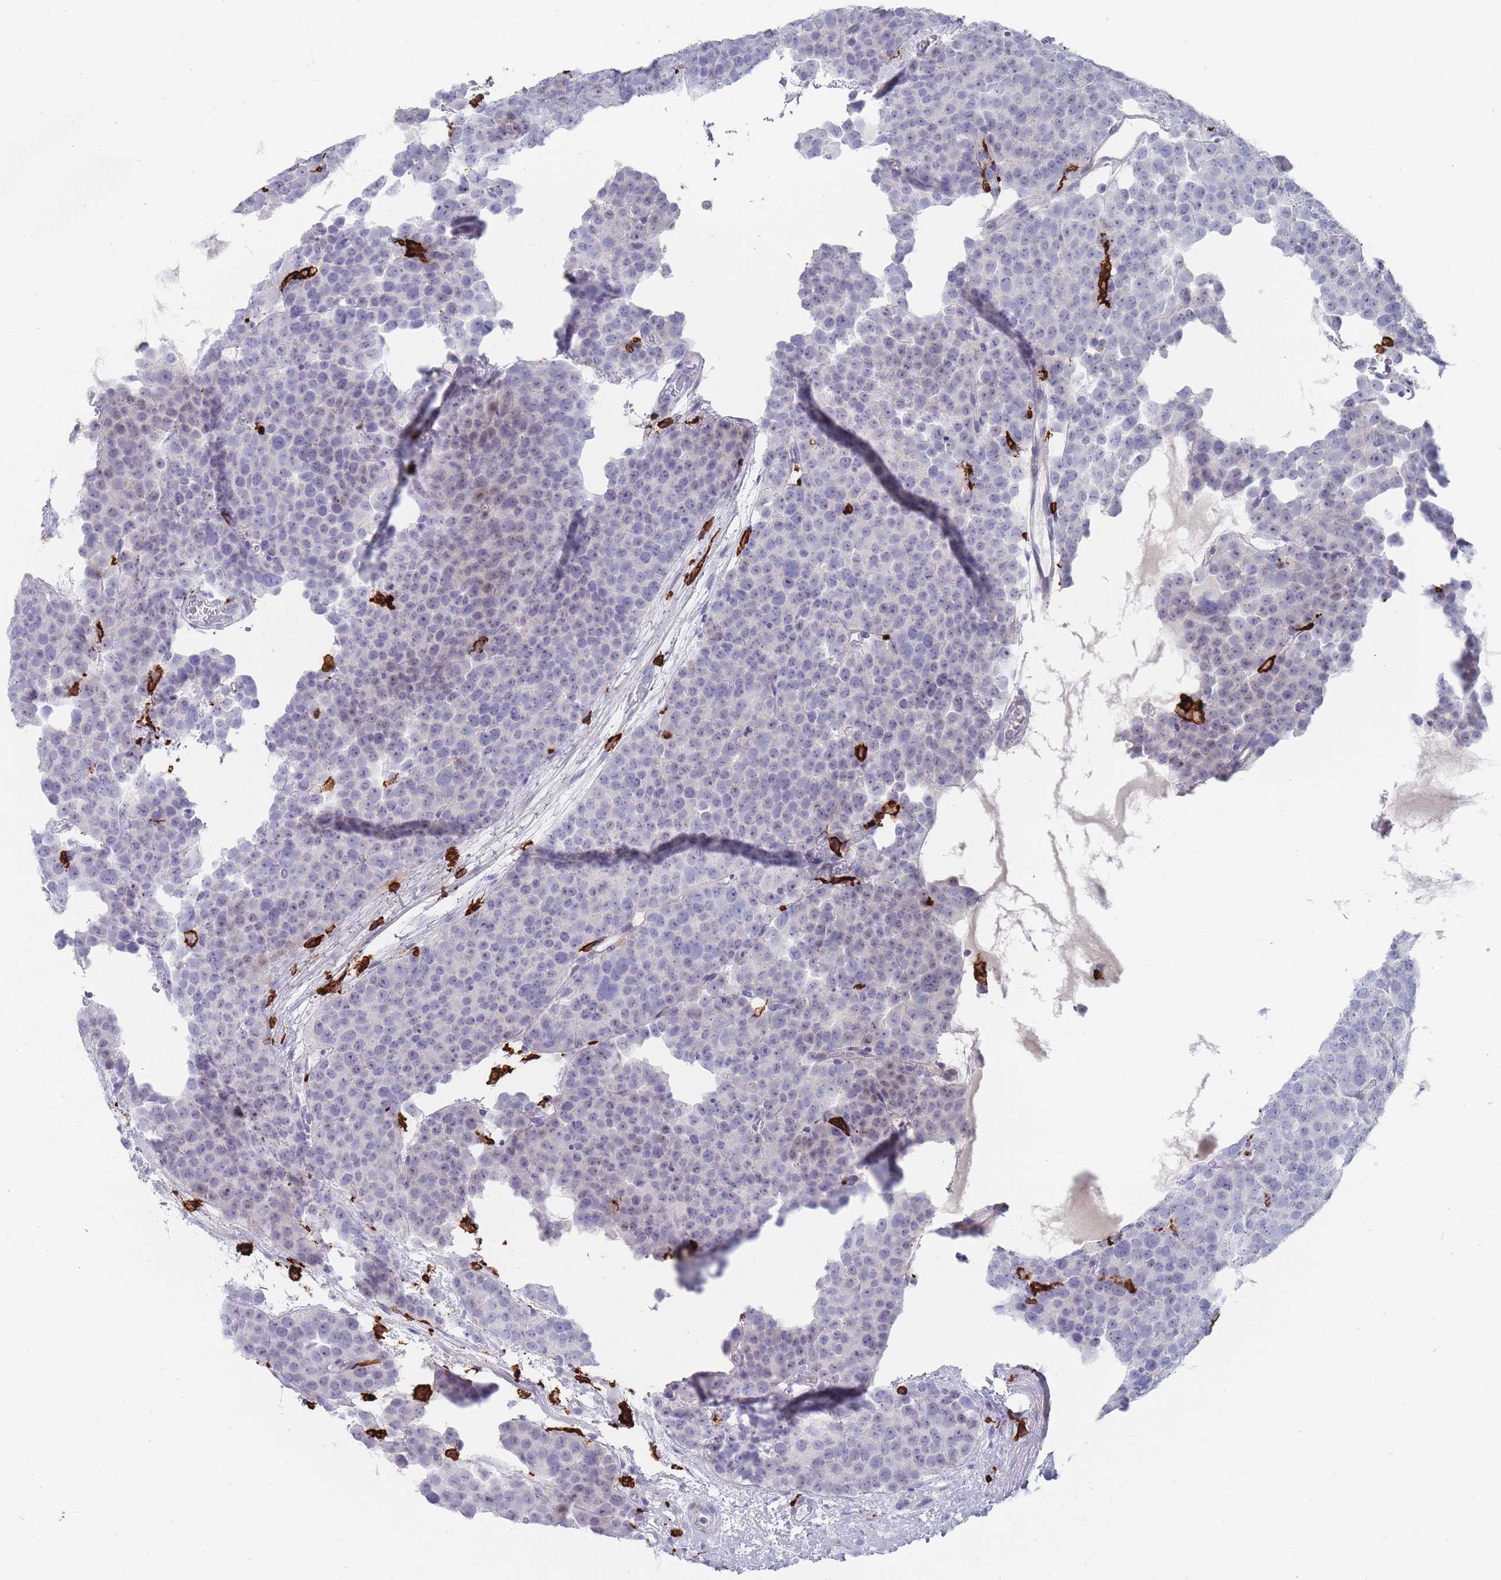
{"staining": {"intensity": "negative", "quantity": "none", "location": "none"}, "tissue": "testis cancer", "cell_type": "Tumor cells", "image_type": "cancer", "snomed": [{"axis": "morphology", "description": "Seminoma, NOS"}, {"axis": "topography", "description": "Testis"}], "caption": "The image demonstrates no staining of tumor cells in testis cancer (seminoma).", "gene": "AIF1", "patient": {"sex": "male", "age": 71}}